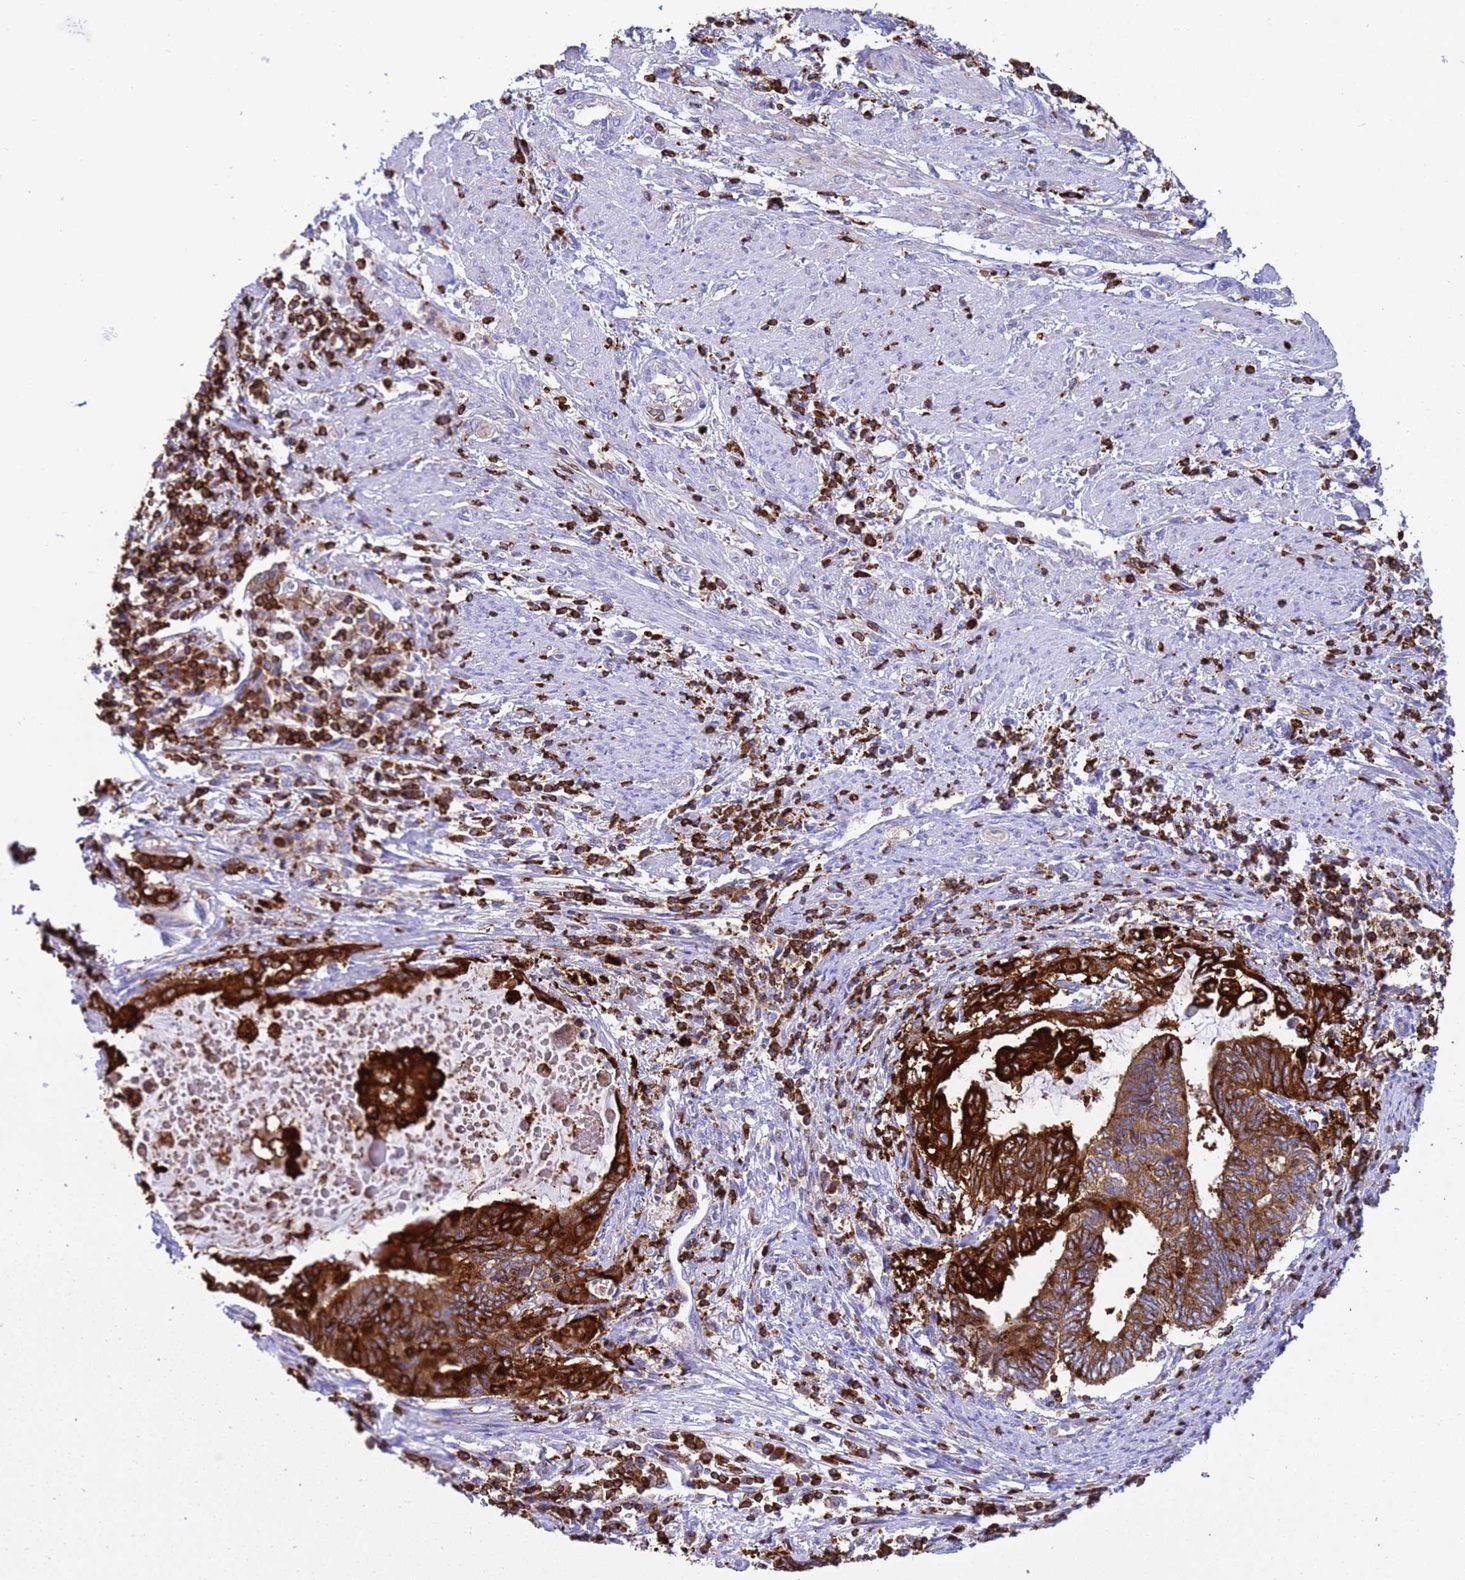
{"staining": {"intensity": "strong", "quantity": ">75%", "location": "cytoplasmic/membranous"}, "tissue": "endometrial cancer", "cell_type": "Tumor cells", "image_type": "cancer", "snomed": [{"axis": "morphology", "description": "Adenocarcinoma, NOS"}, {"axis": "topography", "description": "Uterus"}, {"axis": "topography", "description": "Endometrium"}], "caption": "Immunohistochemical staining of endometrial adenocarcinoma exhibits high levels of strong cytoplasmic/membranous staining in approximately >75% of tumor cells.", "gene": "EZR", "patient": {"sex": "female", "age": 70}}